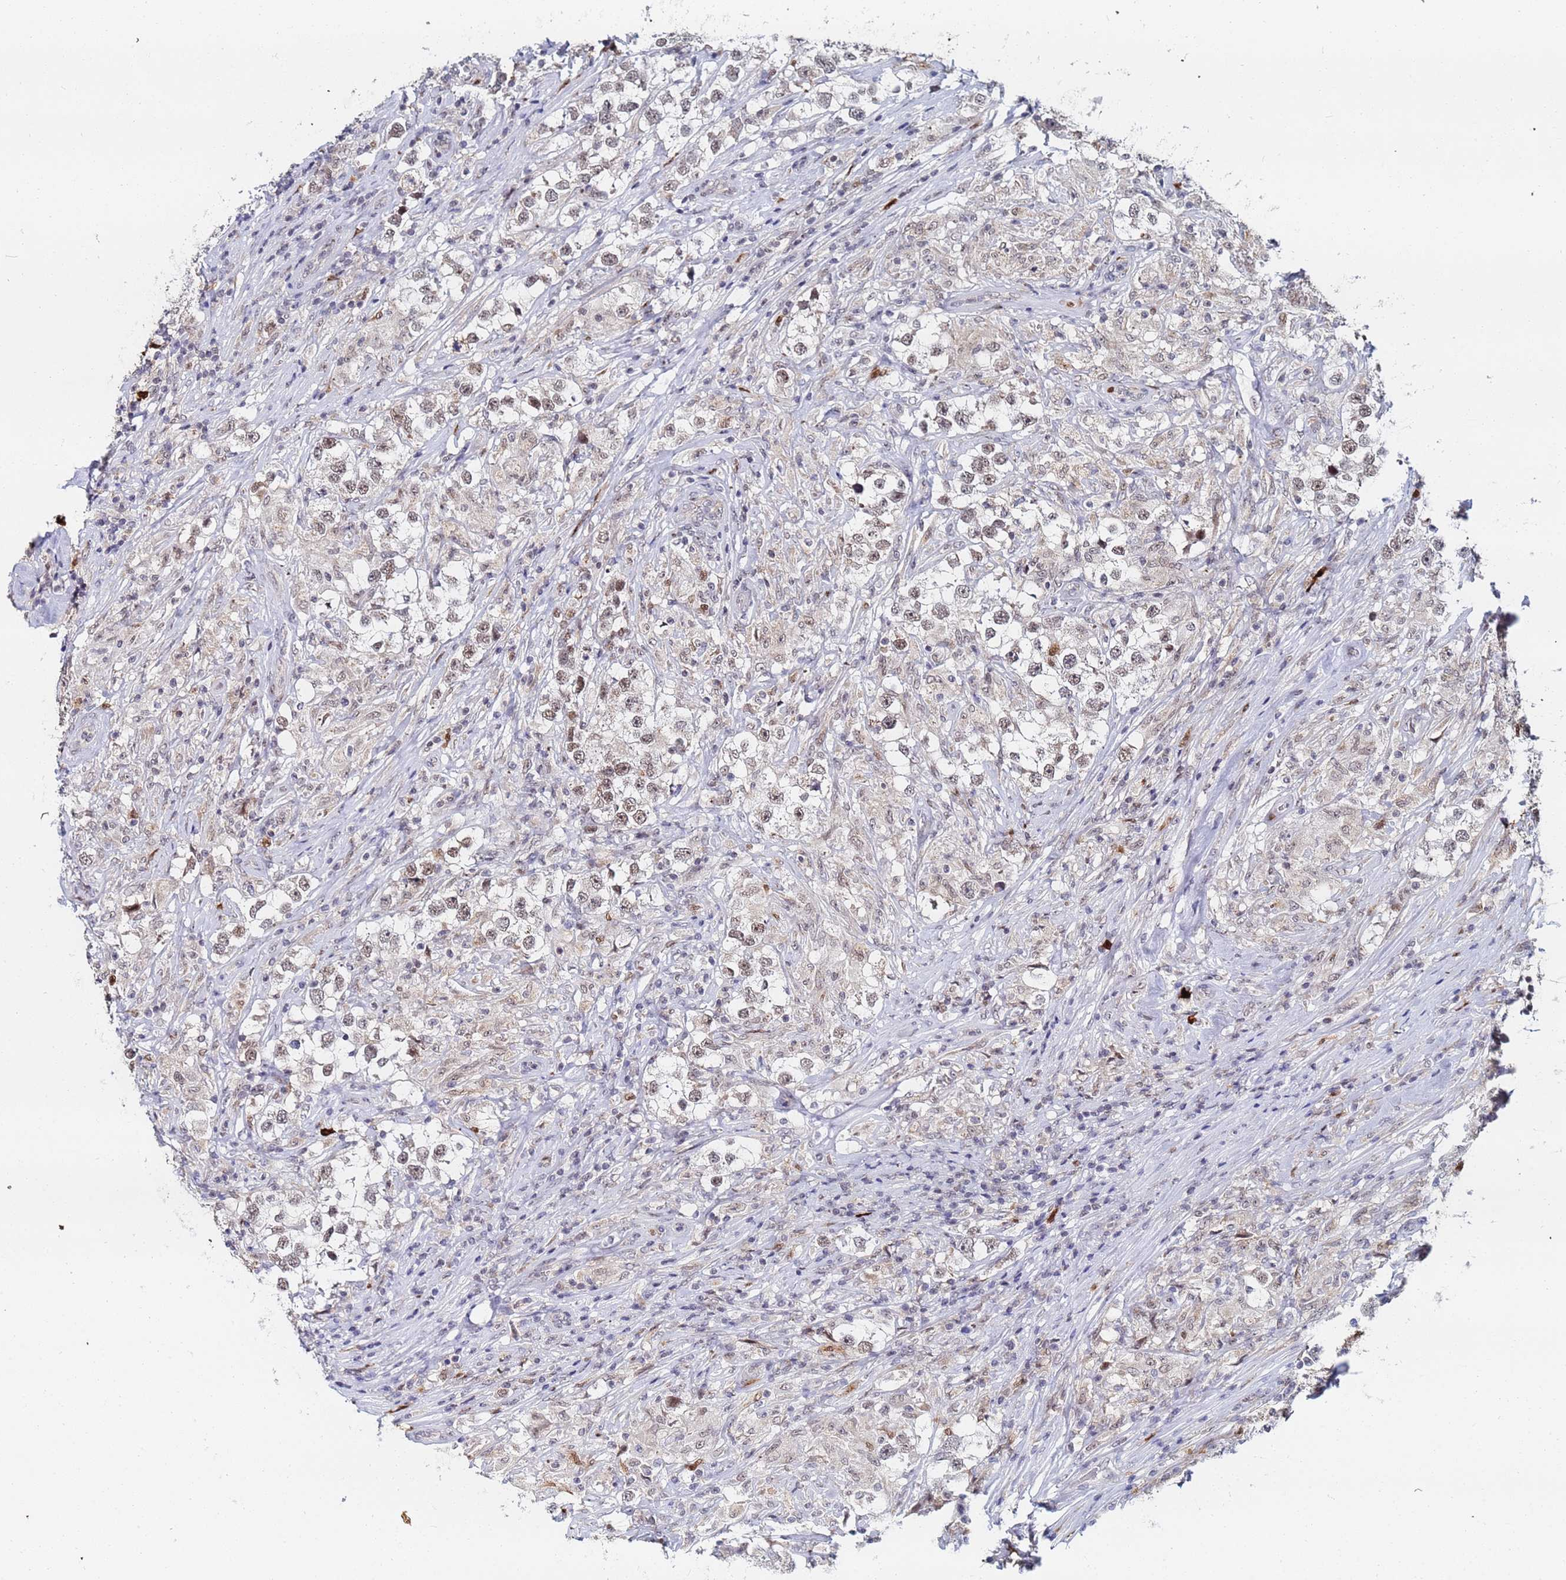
{"staining": {"intensity": "moderate", "quantity": ">75%", "location": "nuclear"}, "tissue": "testis cancer", "cell_type": "Tumor cells", "image_type": "cancer", "snomed": [{"axis": "morphology", "description": "Seminoma, NOS"}, {"axis": "topography", "description": "Testis"}], "caption": "This micrograph reveals immunohistochemistry (IHC) staining of human testis cancer, with medium moderate nuclear positivity in approximately >75% of tumor cells.", "gene": "MTCL1", "patient": {"sex": "male", "age": 46}}